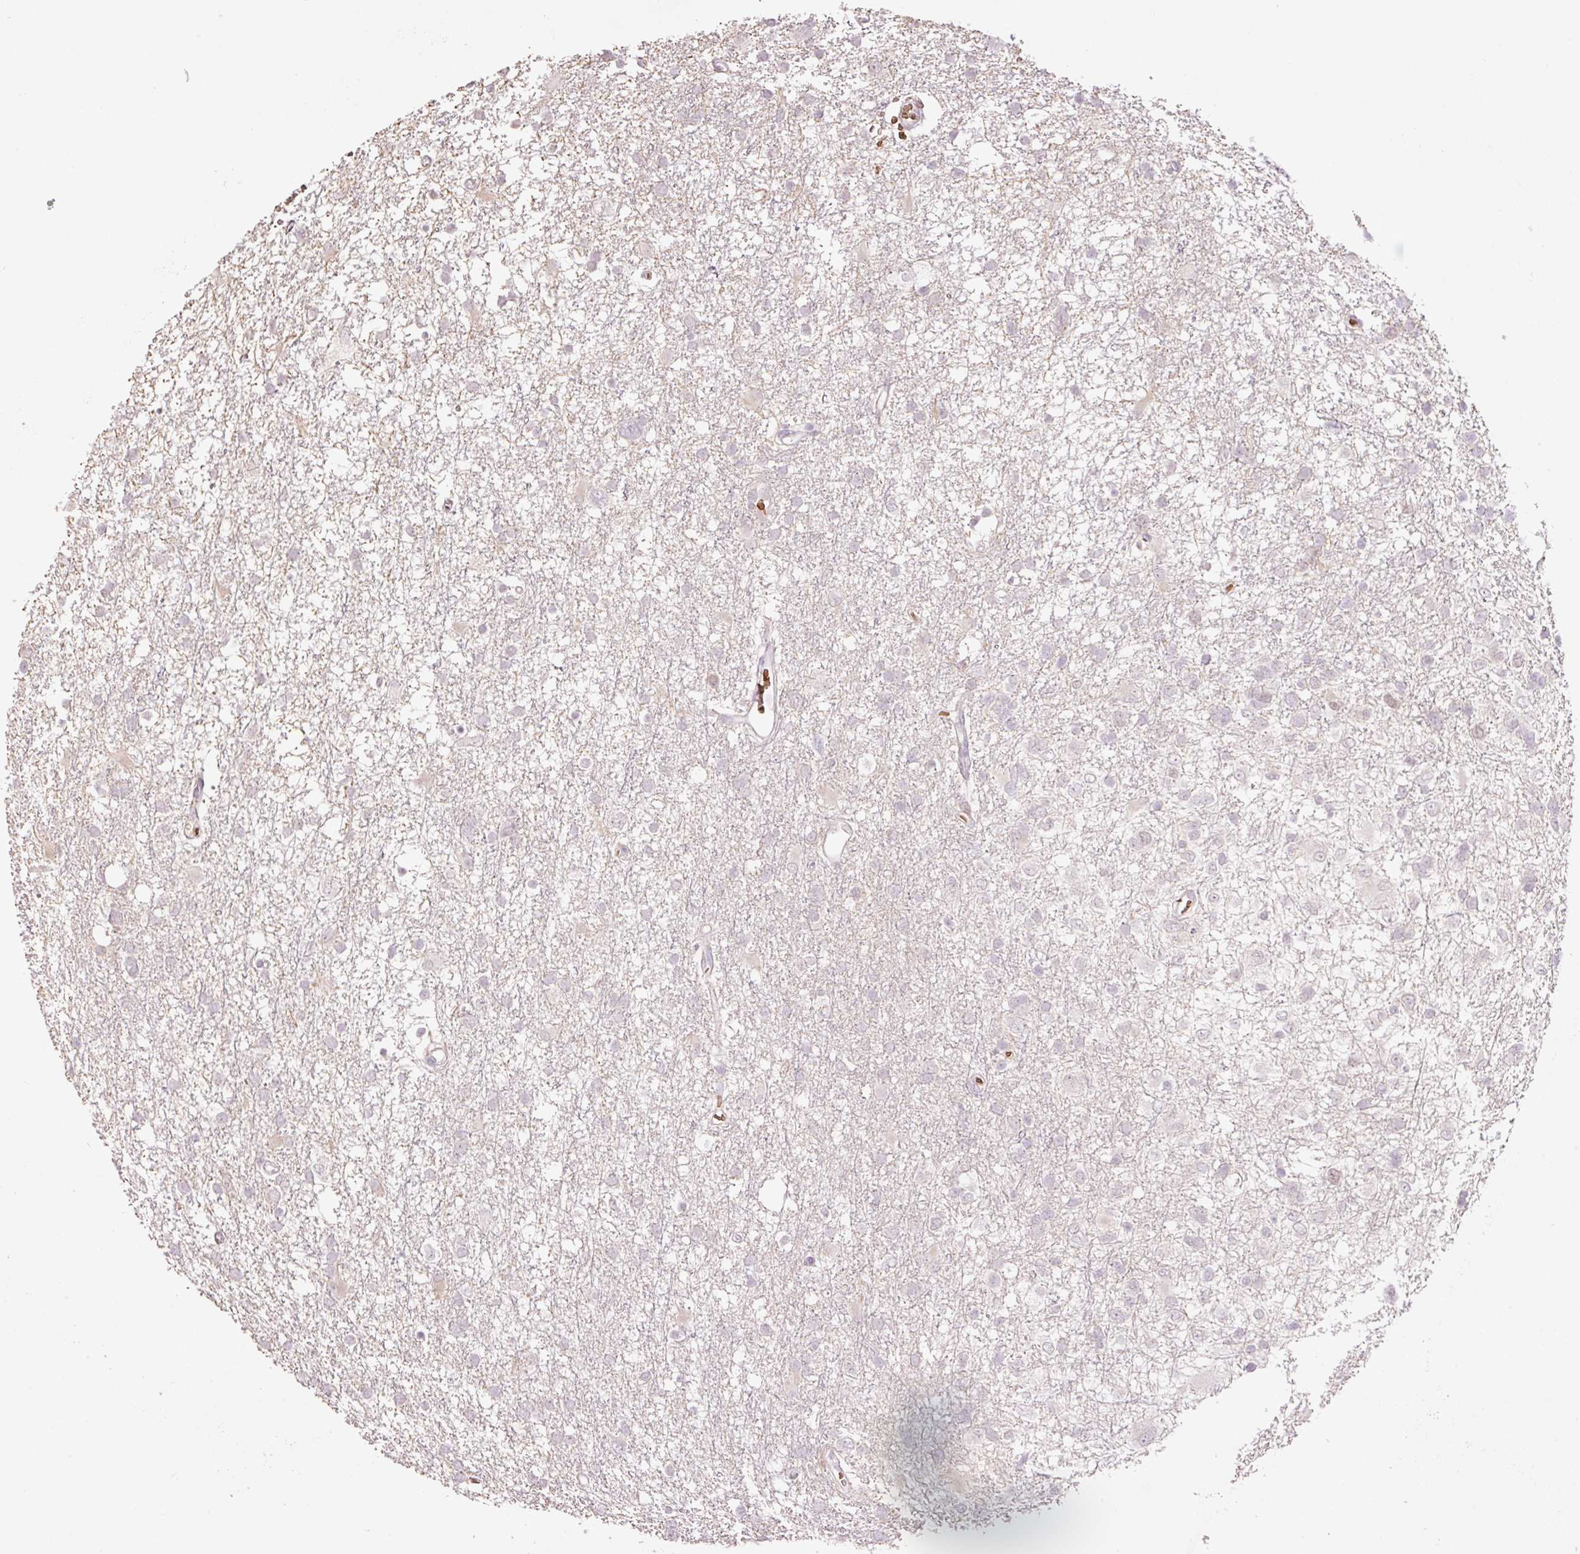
{"staining": {"intensity": "negative", "quantity": "none", "location": "none"}, "tissue": "glioma", "cell_type": "Tumor cells", "image_type": "cancer", "snomed": [{"axis": "morphology", "description": "Glioma, malignant, High grade"}, {"axis": "topography", "description": "Brain"}], "caption": "DAB immunohistochemical staining of glioma displays no significant staining in tumor cells. (DAB immunohistochemistry visualized using brightfield microscopy, high magnification).", "gene": "LY6G6D", "patient": {"sex": "male", "age": 61}}